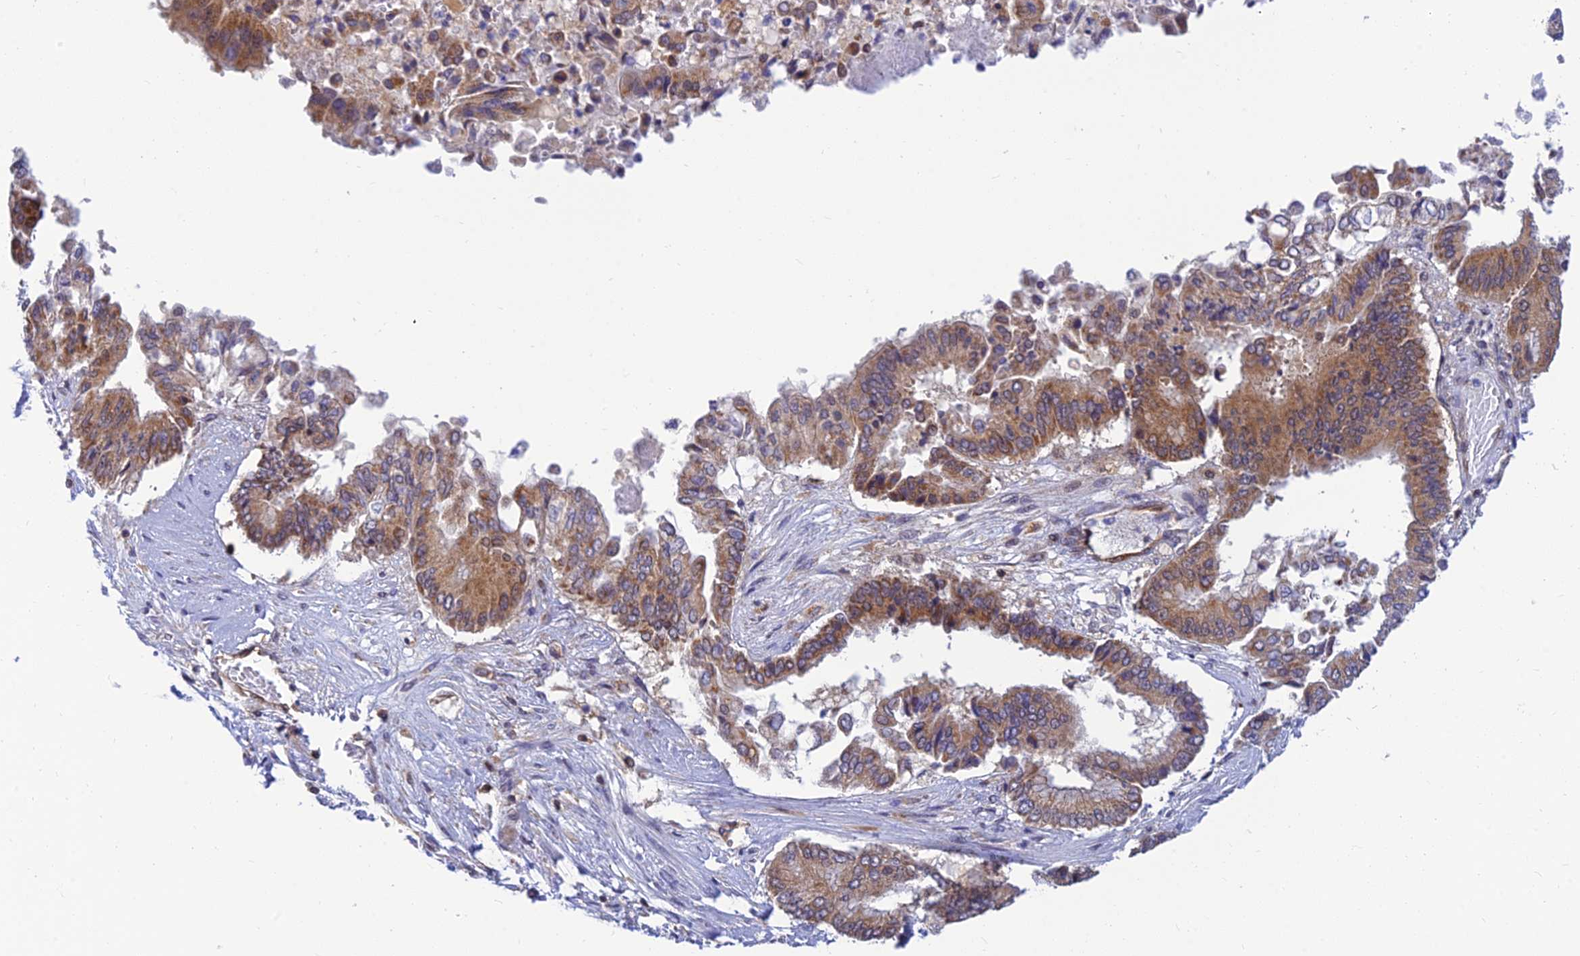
{"staining": {"intensity": "moderate", "quantity": ">75%", "location": "cytoplasmic/membranous"}, "tissue": "pancreatic cancer", "cell_type": "Tumor cells", "image_type": "cancer", "snomed": [{"axis": "morphology", "description": "Adenocarcinoma, NOS"}, {"axis": "topography", "description": "Pancreas"}], "caption": "Adenocarcinoma (pancreatic) tissue reveals moderate cytoplasmic/membranous staining in approximately >75% of tumor cells, visualized by immunohistochemistry.", "gene": "LYSMD2", "patient": {"sex": "female", "age": 77}}